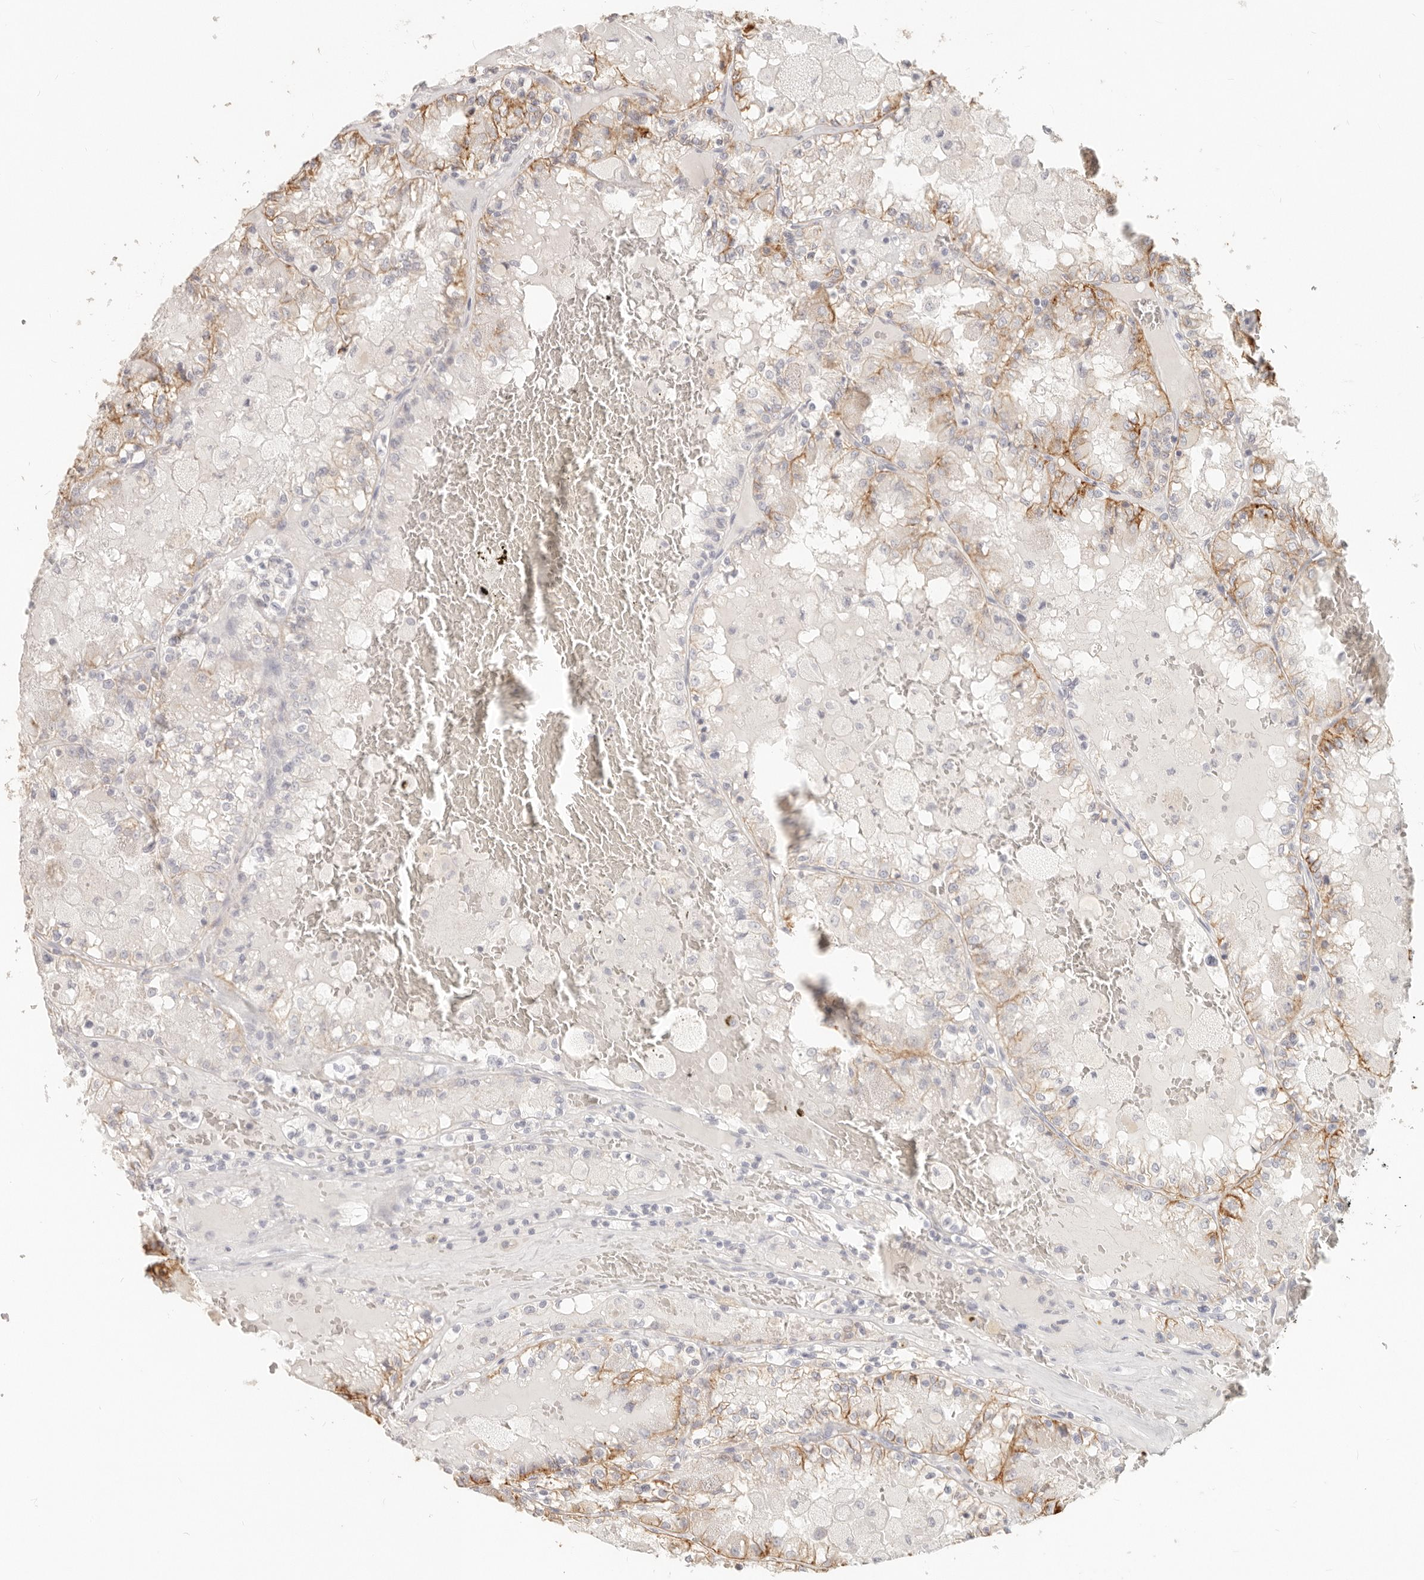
{"staining": {"intensity": "weak", "quantity": "25%-75%", "location": "cytoplasmic/membranous"}, "tissue": "renal cancer", "cell_type": "Tumor cells", "image_type": "cancer", "snomed": [{"axis": "morphology", "description": "Adenocarcinoma, NOS"}, {"axis": "topography", "description": "Kidney"}], "caption": "Immunohistochemistry staining of renal cancer (adenocarcinoma), which demonstrates low levels of weak cytoplasmic/membranous expression in about 25%-75% of tumor cells indicating weak cytoplasmic/membranous protein positivity. The staining was performed using DAB (brown) for protein detection and nuclei were counterstained in hematoxylin (blue).", "gene": "EPCAM", "patient": {"sex": "female", "age": 56}}